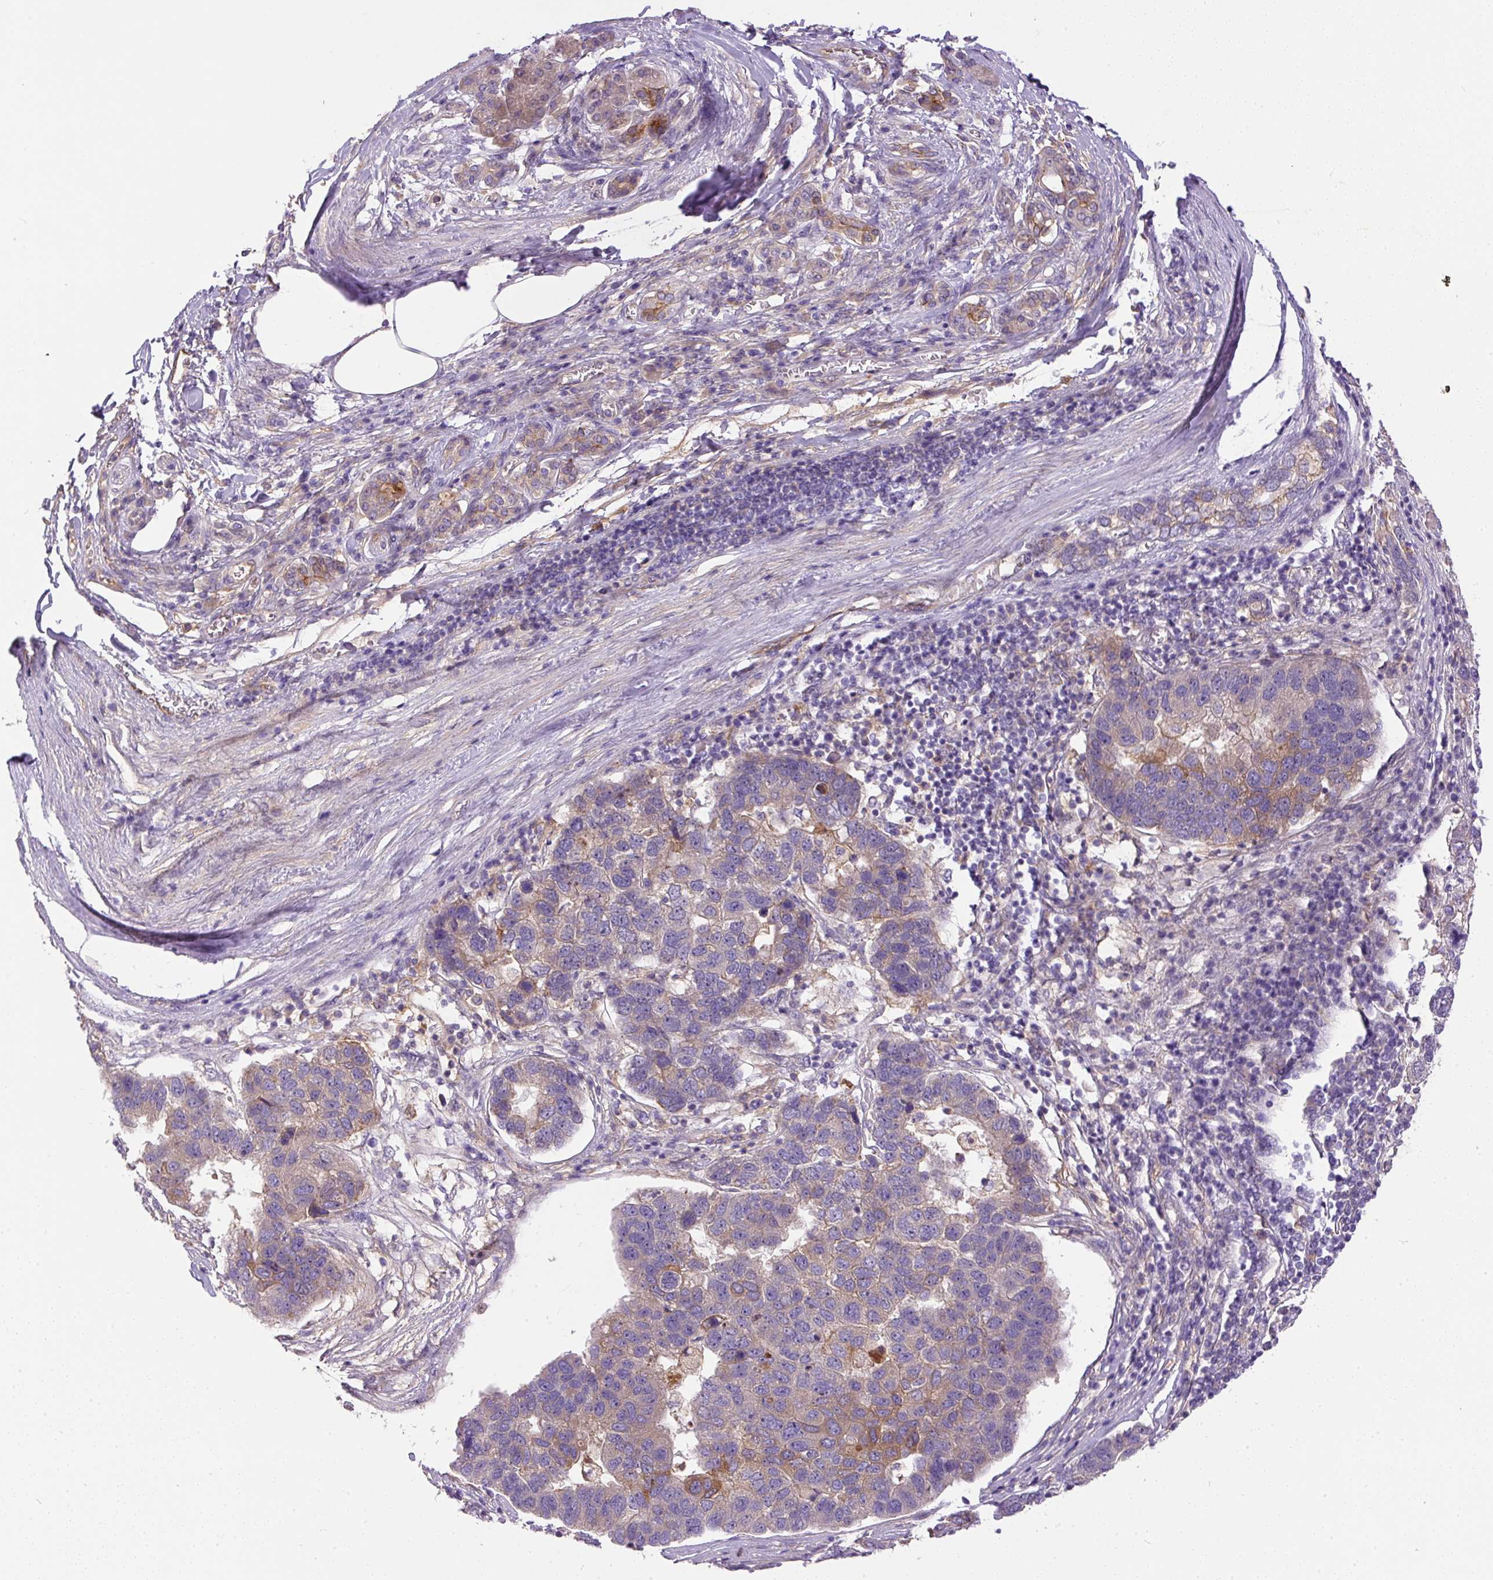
{"staining": {"intensity": "moderate", "quantity": "<25%", "location": "cytoplasmic/membranous"}, "tissue": "pancreatic cancer", "cell_type": "Tumor cells", "image_type": "cancer", "snomed": [{"axis": "morphology", "description": "Adenocarcinoma, NOS"}, {"axis": "topography", "description": "Pancreas"}], "caption": "Moderate cytoplasmic/membranous protein staining is identified in about <25% of tumor cells in pancreatic cancer. (Brightfield microscopy of DAB IHC at high magnification).", "gene": "DAPK1", "patient": {"sex": "female", "age": 61}}